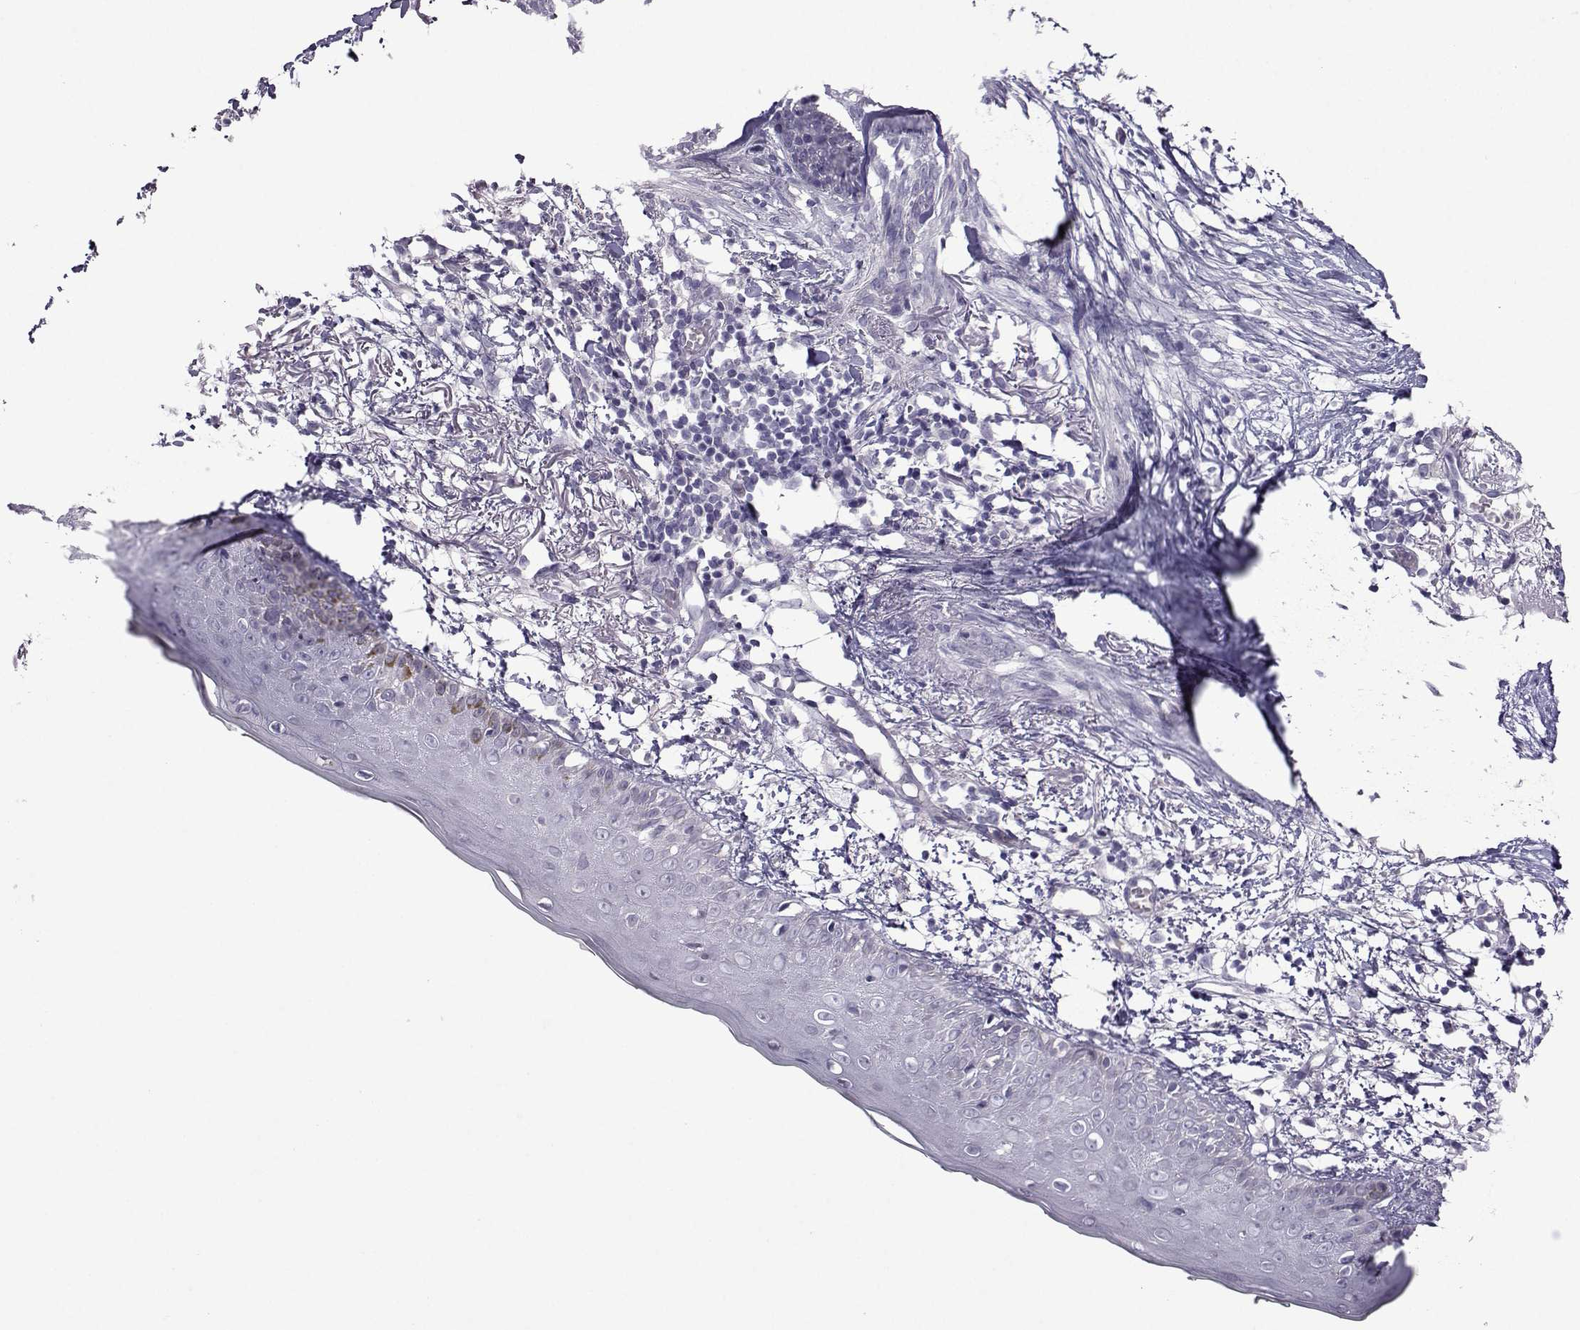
{"staining": {"intensity": "negative", "quantity": "none", "location": "none"}, "tissue": "skin cancer", "cell_type": "Tumor cells", "image_type": "cancer", "snomed": [{"axis": "morphology", "description": "Normal tissue, NOS"}, {"axis": "morphology", "description": "Basal cell carcinoma"}, {"axis": "topography", "description": "Skin"}], "caption": "Immunohistochemistry (IHC) of skin basal cell carcinoma displays no expression in tumor cells. (Brightfield microscopy of DAB IHC at high magnification).", "gene": "CRYBB1", "patient": {"sex": "male", "age": 84}}